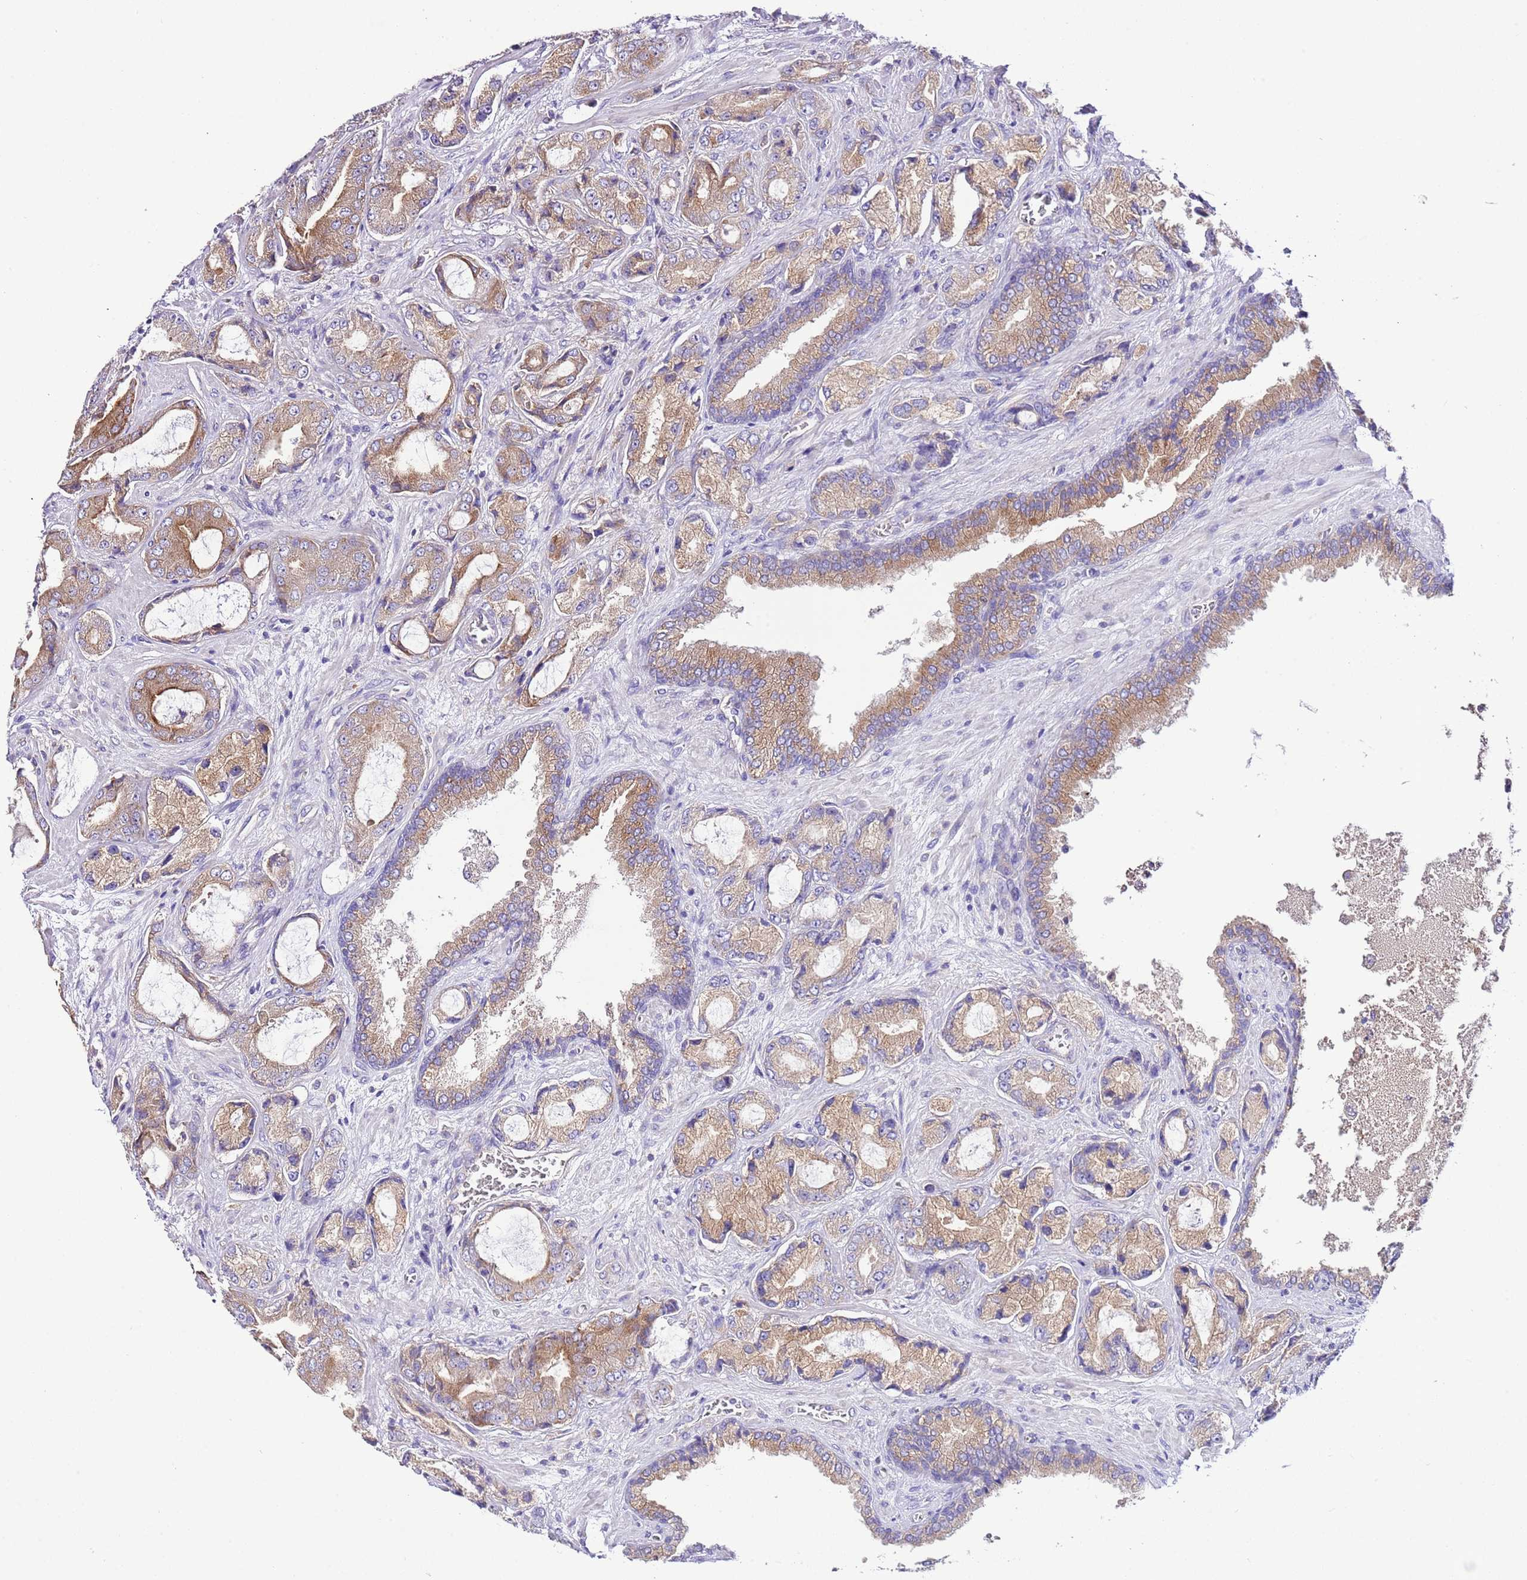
{"staining": {"intensity": "moderate", "quantity": ">75%", "location": "cytoplasmic/membranous"}, "tissue": "prostate cancer", "cell_type": "Tumor cells", "image_type": "cancer", "snomed": [{"axis": "morphology", "description": "Adenocarcinoma, High grade"}, {"axis": "topography", "description": "Prostate"}], "caption": "Immunohistochemical staining of human adenocarcinoma (high-grade) (prostate) exhibits moderate cytoplasmic/membranous protein expression in approximately >75% of tumor cells.", "gene": "RPS10", "patient": {"sex": "male", "age": 68}}